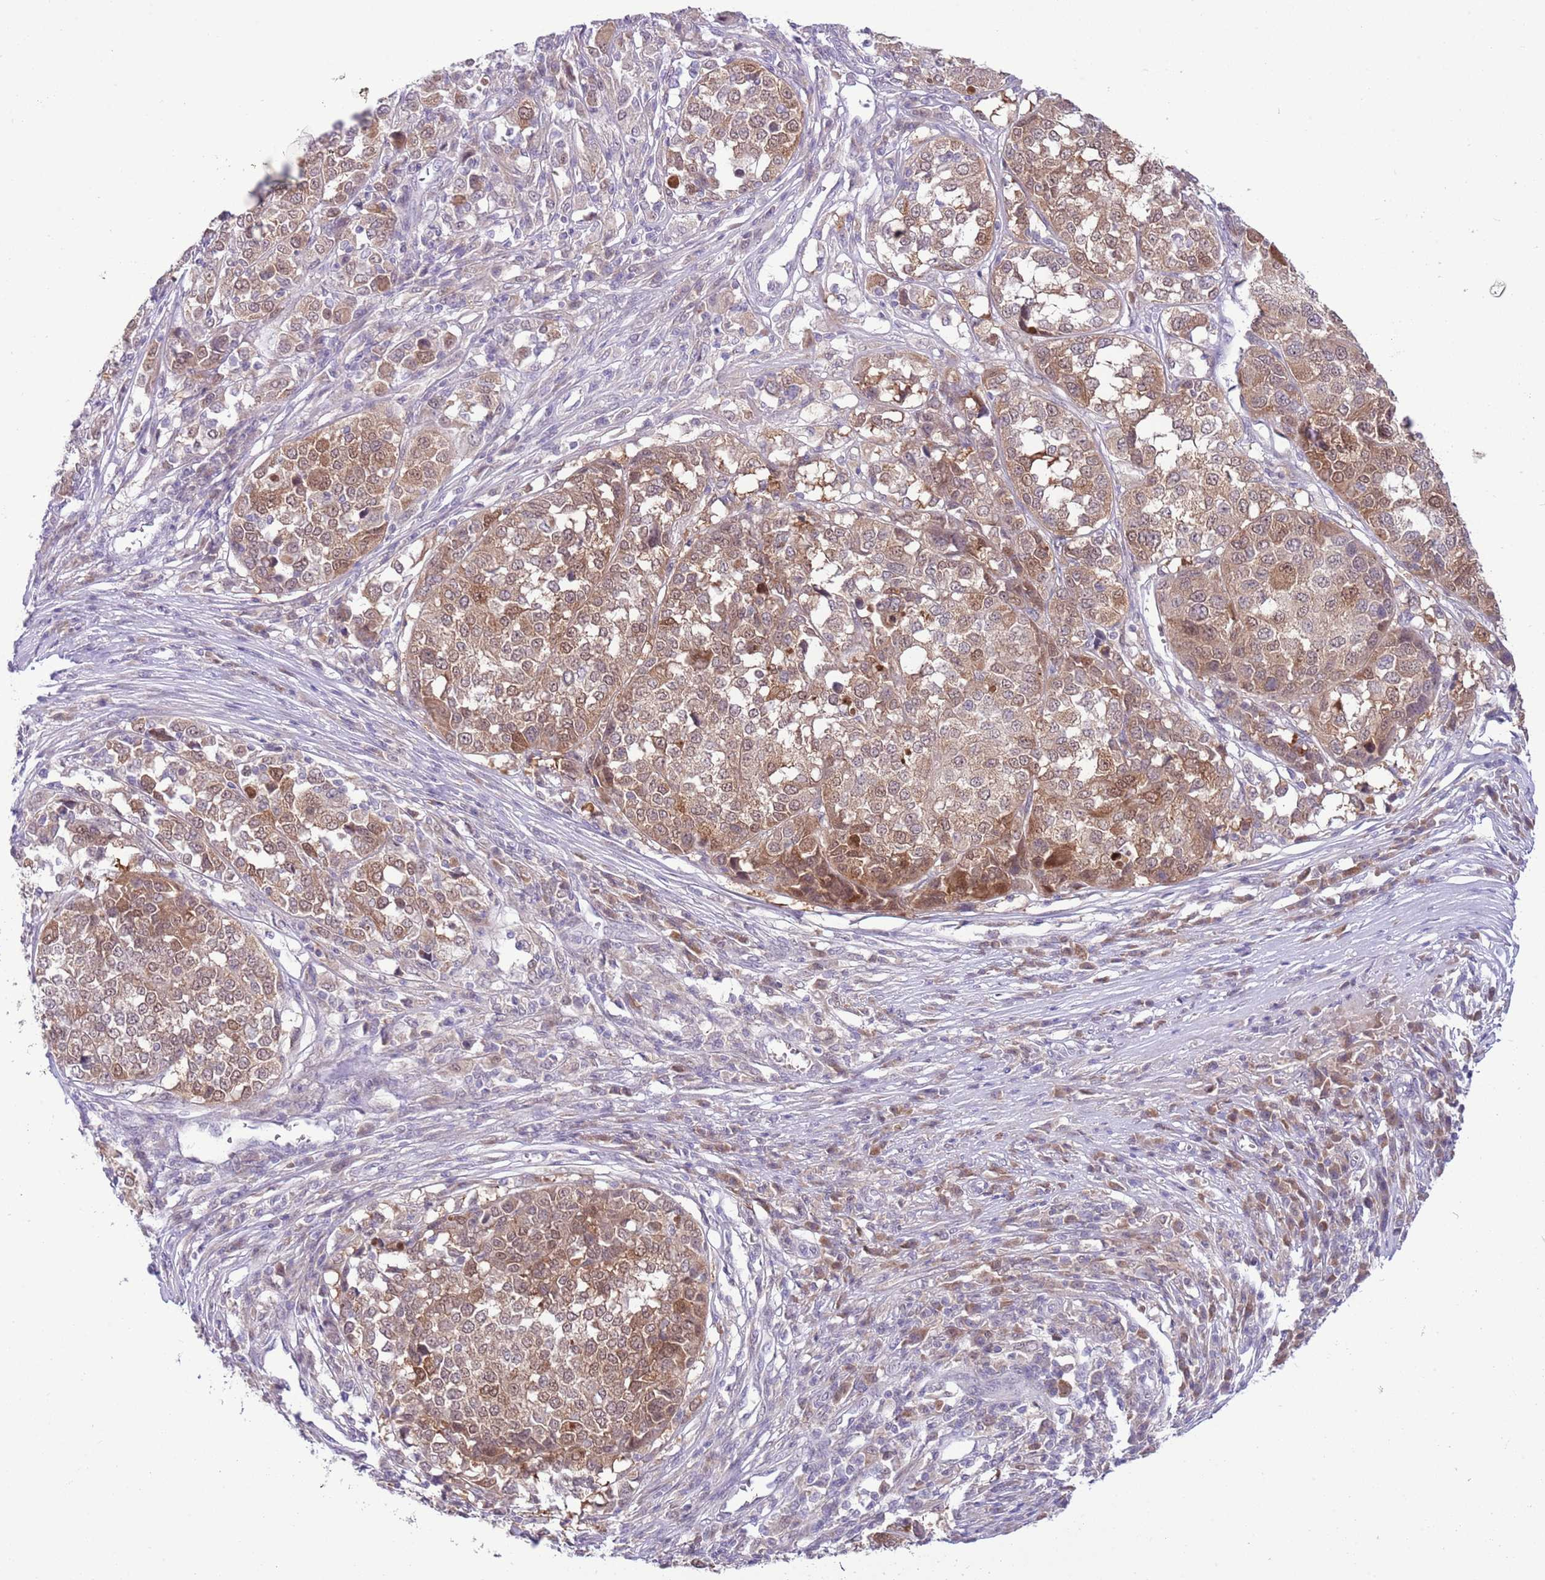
{"staining": {"intensity": "moderate", "quantity": ">75%", "location": "cytoplasmic/membranous"}, "tissue": "melanoma", "cell_type": "Tumor cells", "image_type": "cancer", "snomed": [{"axis": "morphology", "description": "Malignant melanoma, Metastatic site"}, {"axis": "topography", "description": "Lymph node"}], "caption": "This is an image of immunohistochemistry (IHC) staining of melanoma, which shows moderate positivity in the cytoplasmic/membranous of tumor cells.", "gene": "GALK2", "patient": {"sex": "male", "age": 44}}